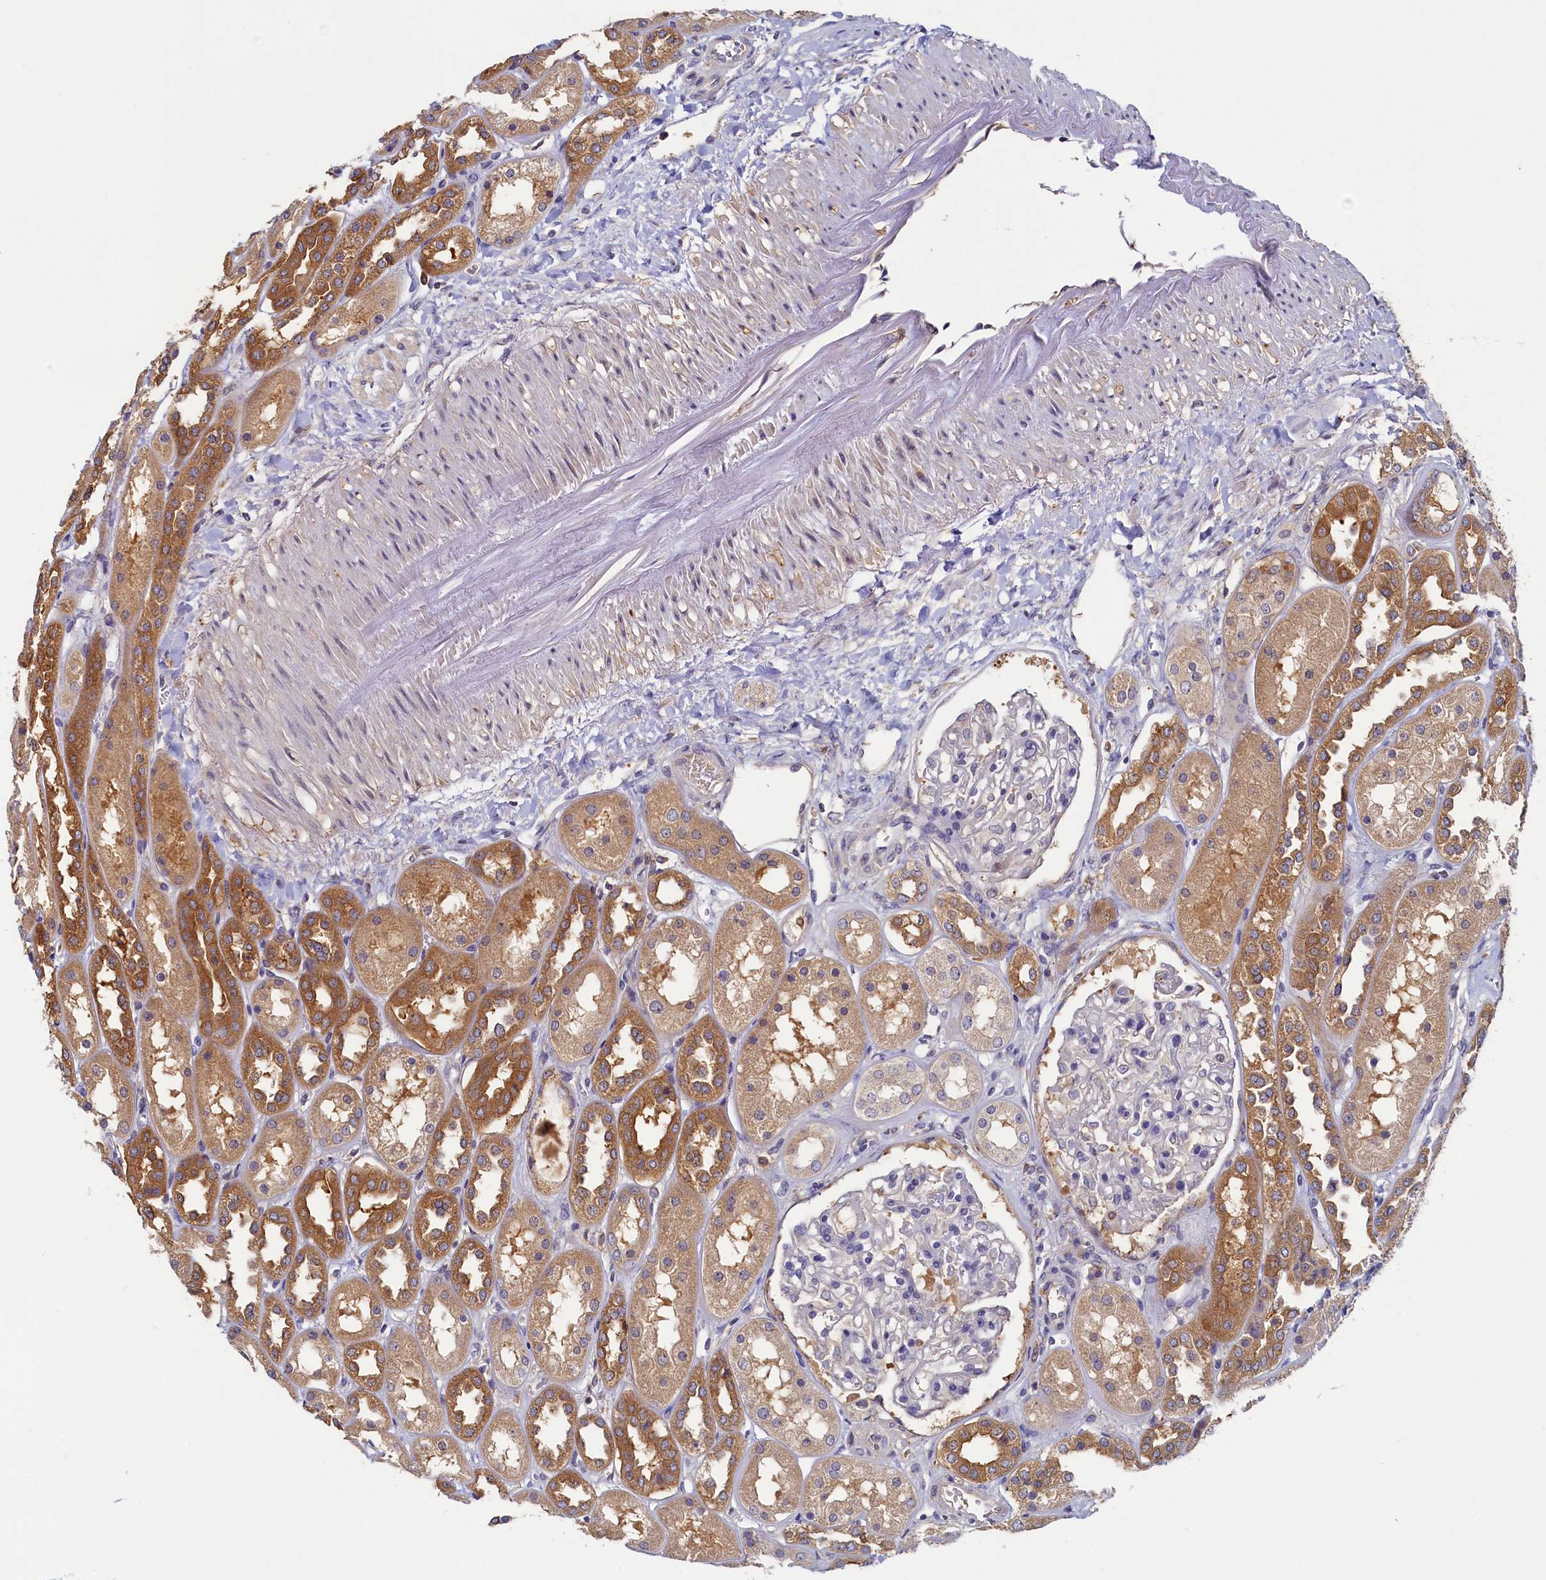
{"staining": {"intensity": "moderate", "quantity": "<25%", "location": "cytoplasmic/membranous"}, "tissue": "kidney", "cell_type": "Cells in glomeruli", "image_type": "normal", "snomed": [{"axis": "morphology", "description": "Normal tissue, NOS"}, {"axis": "topography", "description": "Kidney"}], "caption": "Cells in glomeruli demonstrate low levels of moderate cytoplasmic/membranous positivity in about <25% of cells in unremarkable kidney.", "gene": "TIMM8B", "patient": {"sex": "male", "age": 70}}